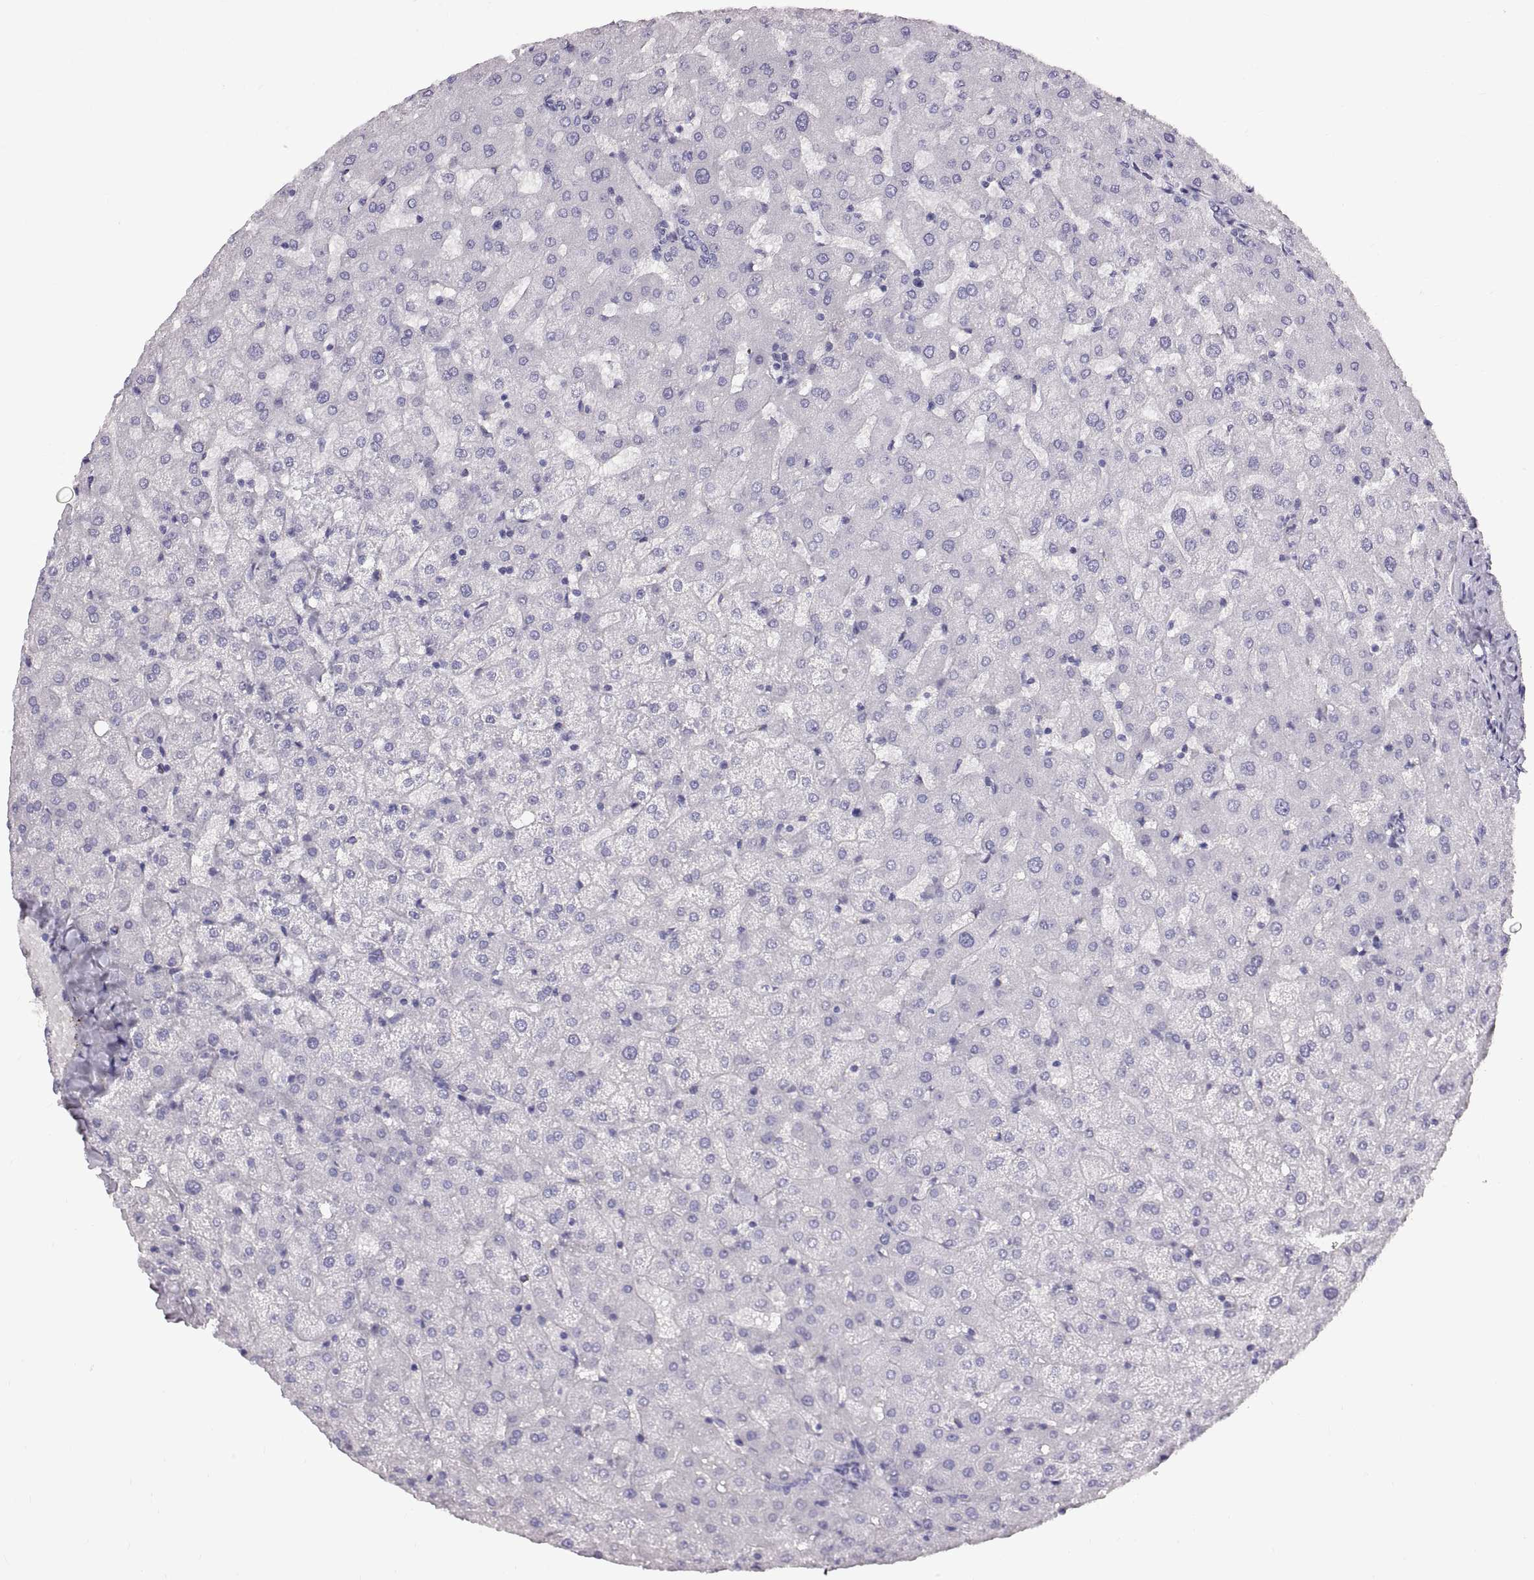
{"staining": {"intensity": "negative", "quantity": "none", "location": "none"}, "tissue": "liver", "cell_type": "Cholangiocytes", "image_type": "normal", "snomed": [{"axis": "morphology", "description": "Normal tissue, NOS"}, {"axis": "topography", "description": "Liver"}], "caption": "The image reveals no staining of cholangiocytes in benign liver.", "gene": "WFDC8", "patient": {"sex": "female", "age": 50}}